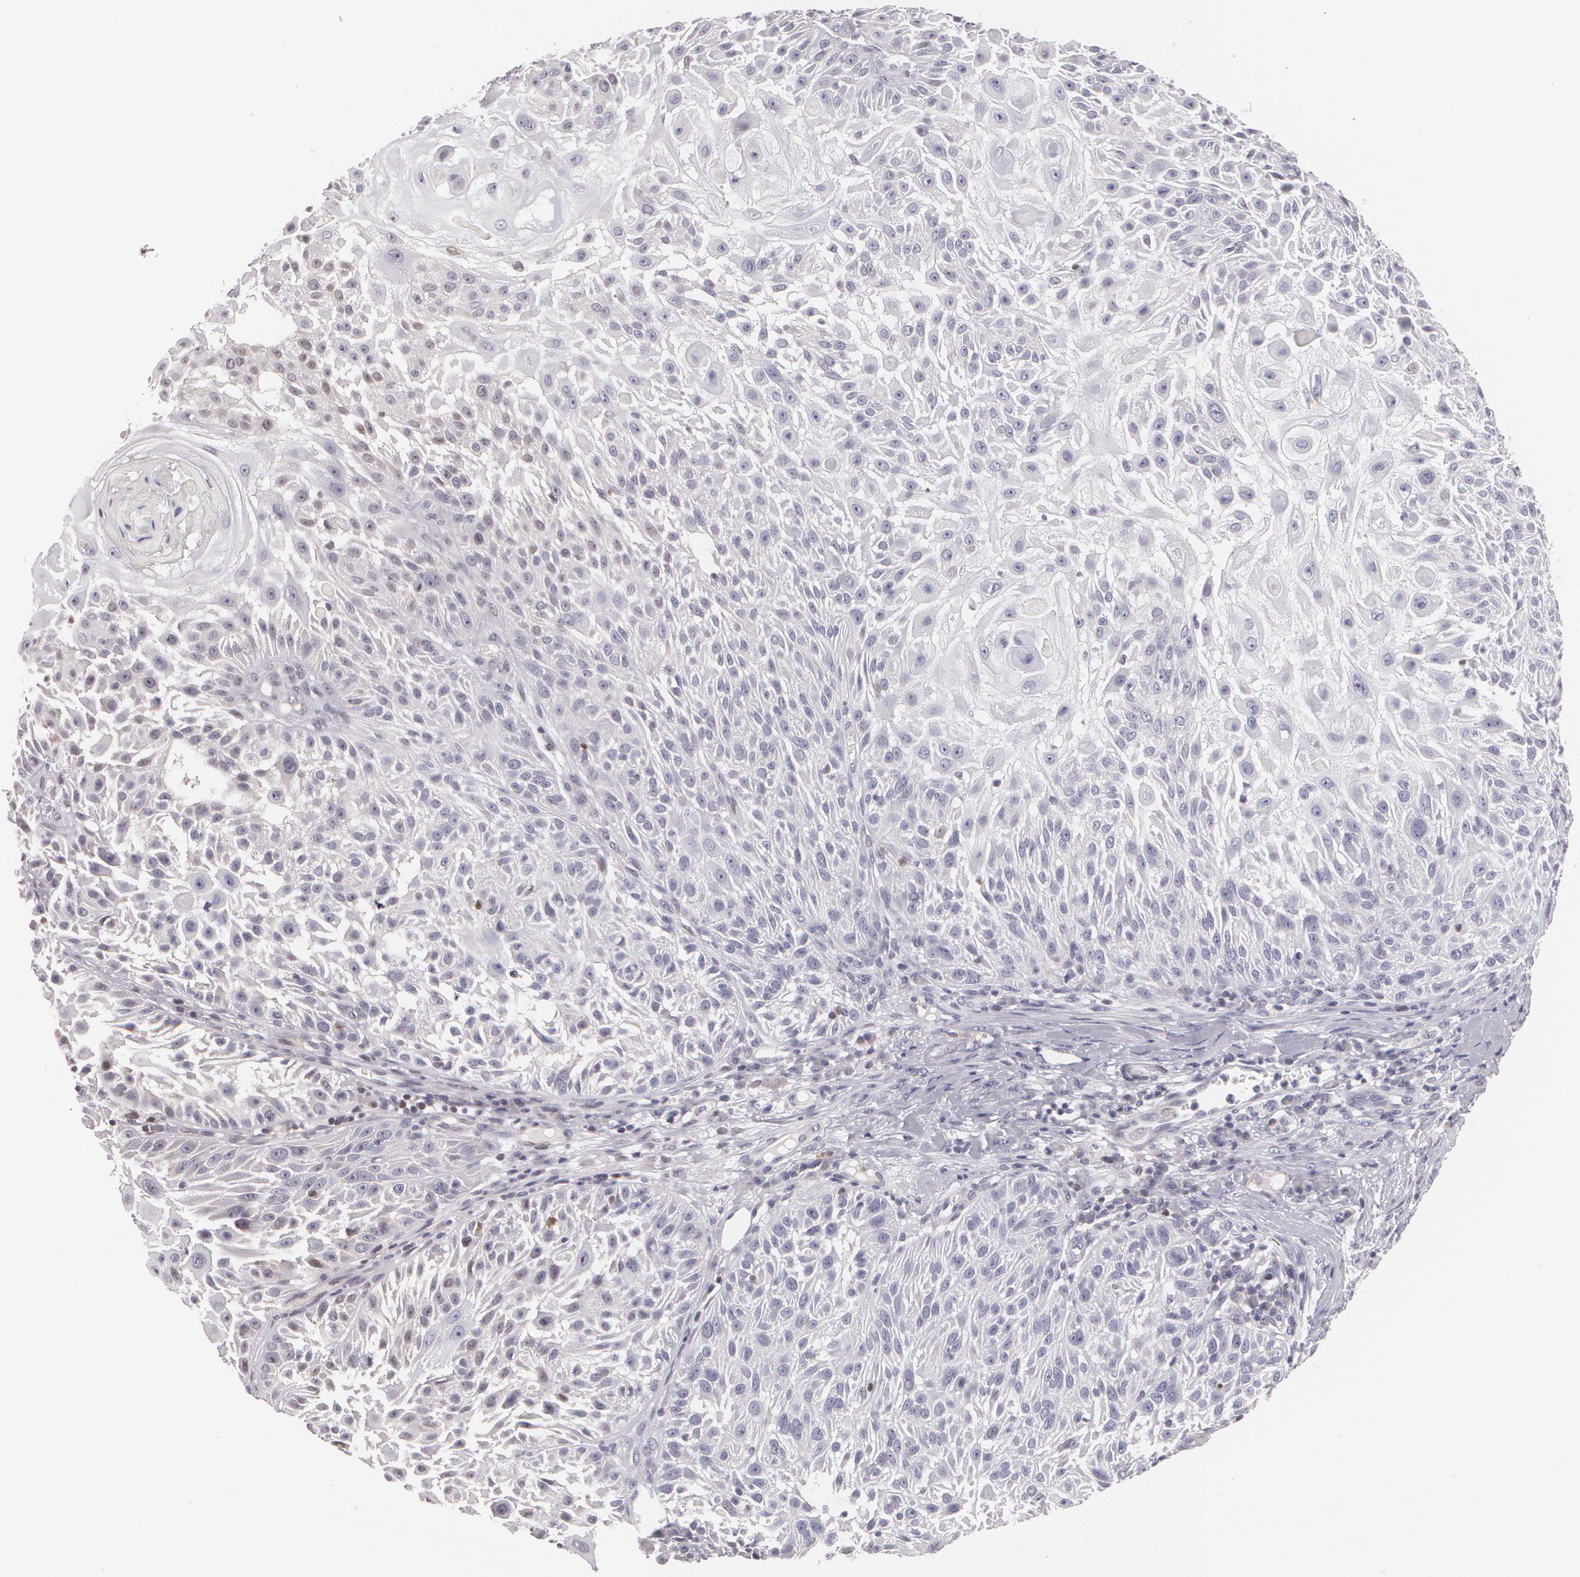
{"staining": {"intensity": "negative", "quantity": "none", "location": "none"}, "tissue": "skin cancer", "cell_type": "Tumor cells", "image_type": "cancer", "snomed": [{"axis": "morphology", "description": "Squamous cell carcinoma, NOS"}, {"axis": "topography", "description": "Skin"}], "caption": "DAB (3,3'-diaminobenzidine) immunohistochemical staining of human skin cancer (squamous cell carcinoma) reveals no significant positivity in tumor cells.", "gene": "ZBTB16", "patient": {"sex": "female", "age": 89}}